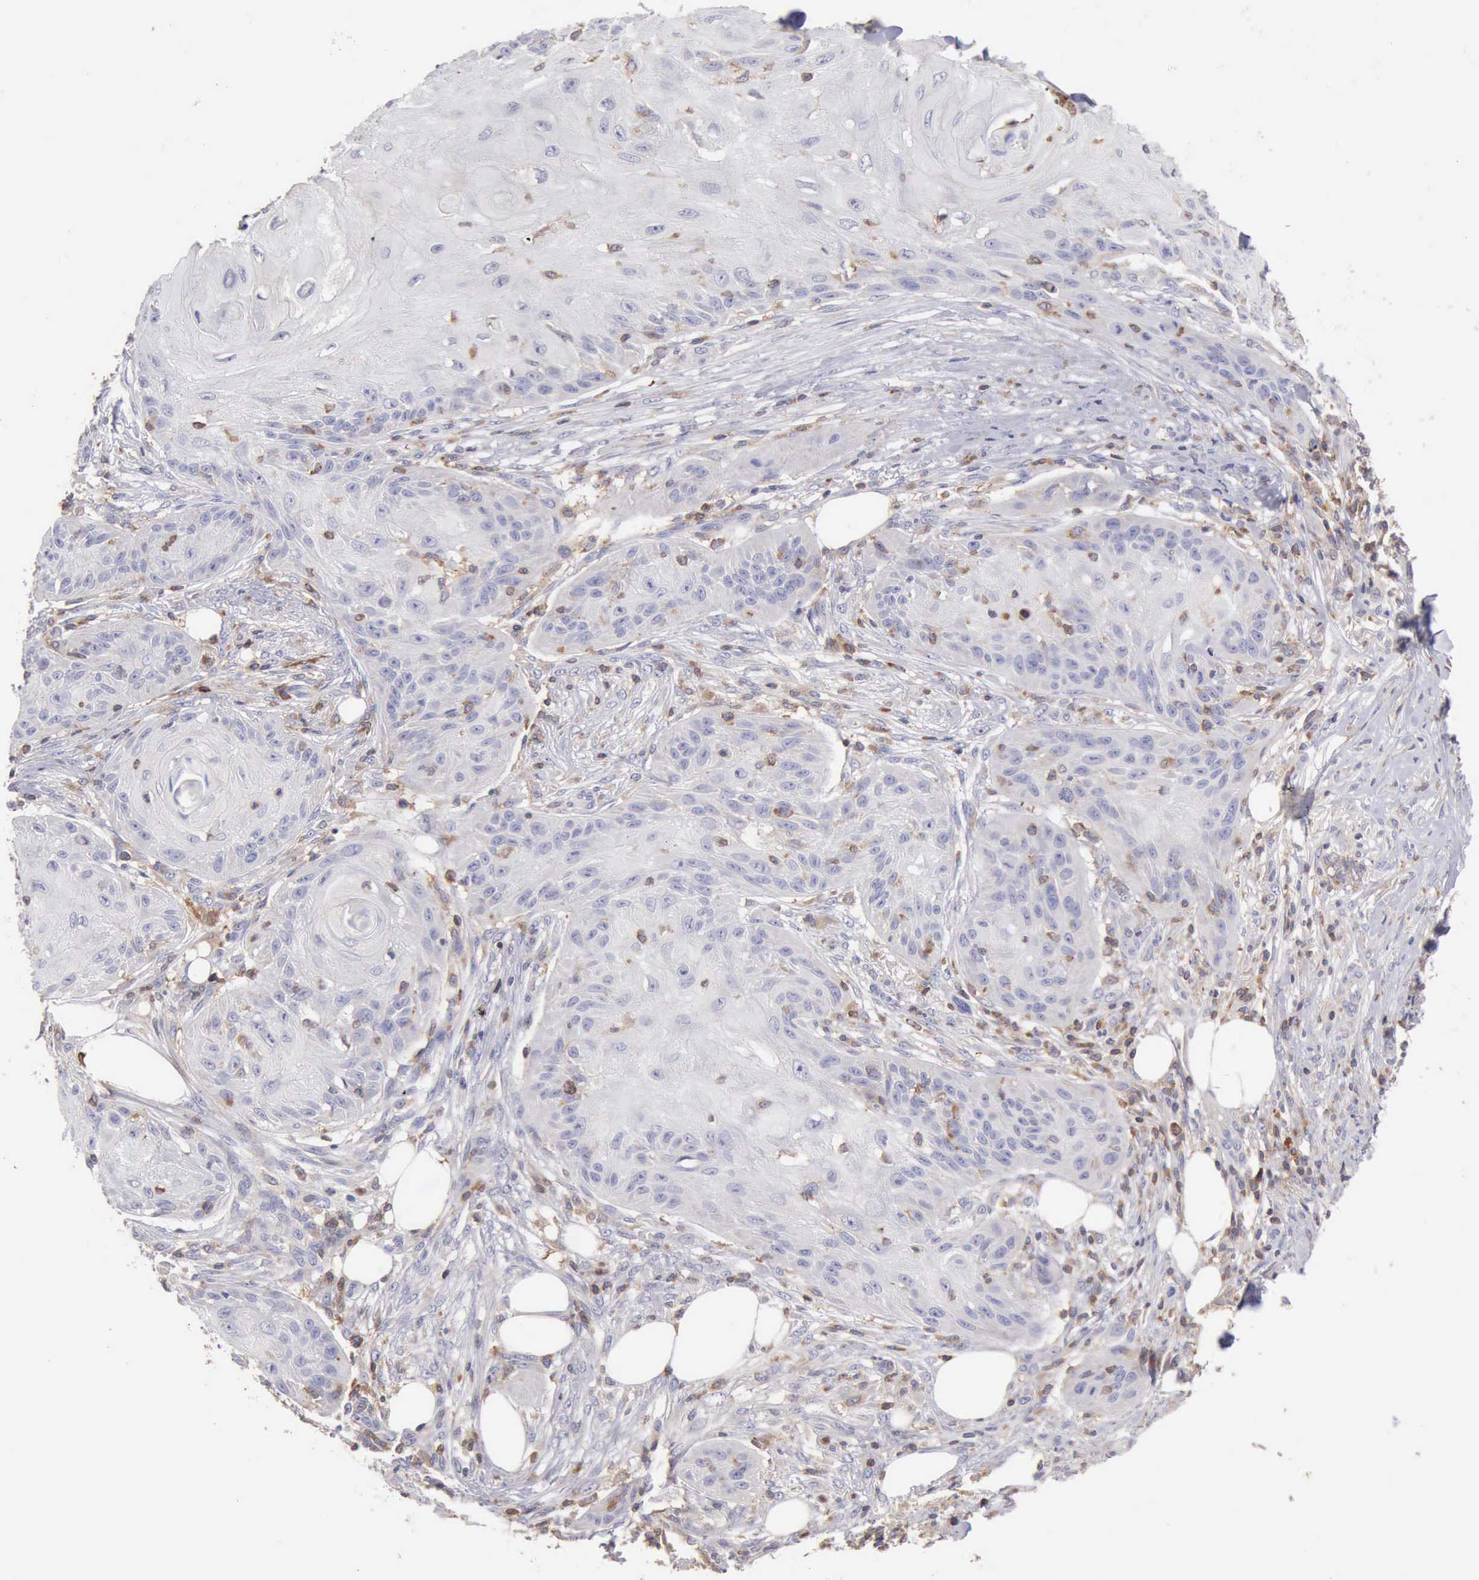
{"staining": {"intensity": "negative", "quantity": "none", "location": "none"}, "tissue": "skin cancer", "cell_type": "Tumor cells", "image_type": "cancer", "snomed": [{"axis": "morphology", "description": "Squamous cell carcinoma, NOS"}, {"axis": "topography", "description": "Skin"}], "caption": "High magnification brightfield microscopy of skin cancer (squamous cell carcinoma) stained with DAB (brown) and counterstained with hematoxylin (blue): tumor cells show no significant staining.", "gene": "SASH3", "patient": {"sex": "female", "age": 88}}